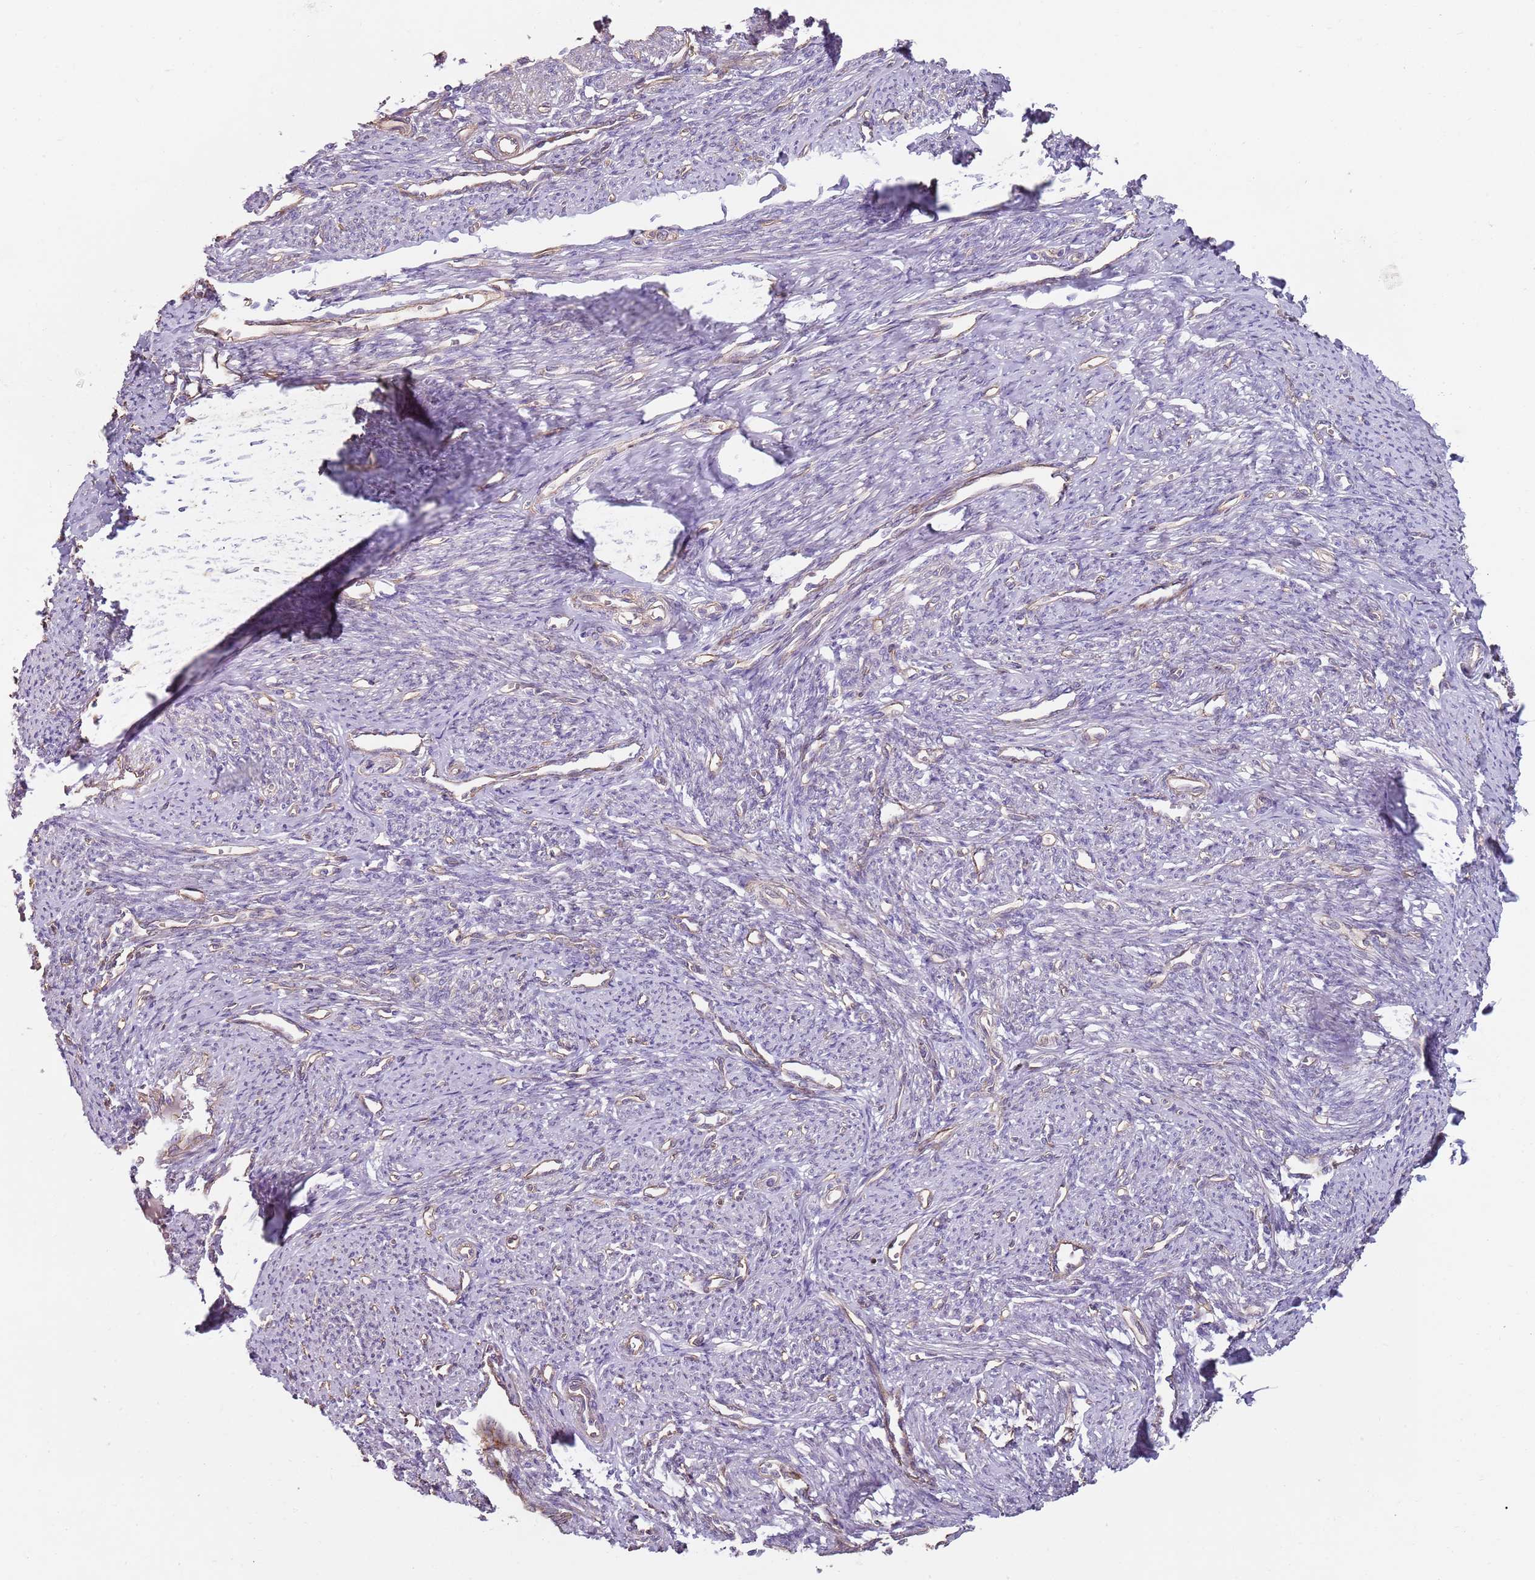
{"staining": {"intensity": "strong", "quantity": "<25%", "location": "cytoplasmic/membranous"}, "tissue": "smooth muscle", "cell_type": "Smooth muscle cells", "image_type": "normal", "snomed": [{"axis": "morphology", "description": "Normal tissue, NOS"}, {"axis": "topography", "description": "Smooth muscle"}, {"axis": "topography", "description": "Uterus"}], "caption": "About <25% of smooth muscle cells in normal smooth muscle demonstrate strong cytoplasmic/membranous protein positivity as visualized by brown immunohistochemical staining.", "gene": "PHLPP2", "patient": {"sex": "female", "age": 59}}